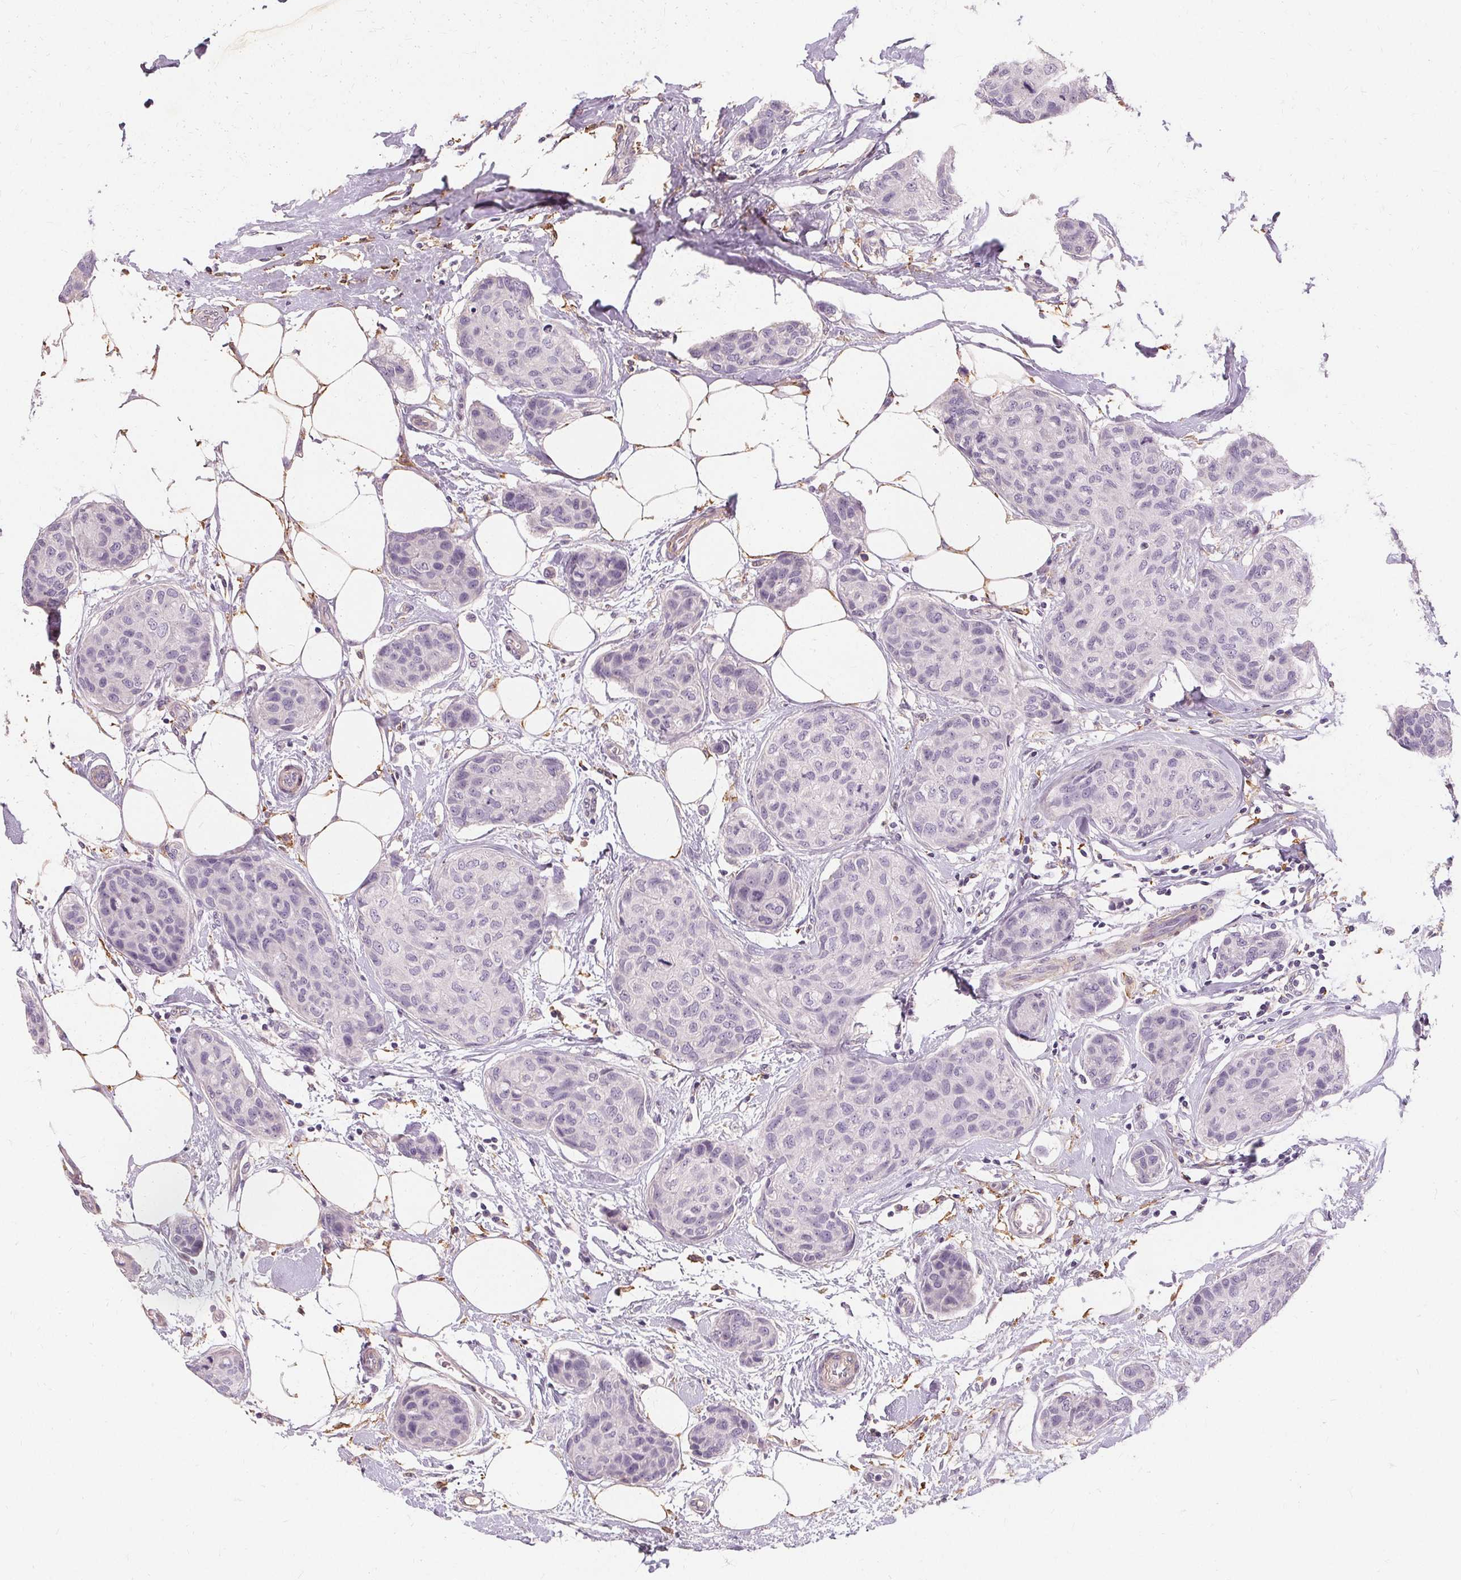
{"staining": {"intensity": "negative", "quantity": "none", "location": "none"}, "tissue": "breast cancer", "cell_type": "Tumor cells", "image_type": "cancer", "snomed": [{"axis": "morphology", "description": "Duct carcinoma"}, {"axis": "topography", "description": "Breast"}], "caption": "This is an immunohistochemistry (IHC) image of human breast cancer (intraductal carcinoma). There is no staining in tumor cells.", "gene": "IFNGR1", "patient": {"sex": "female", "age": 80}}